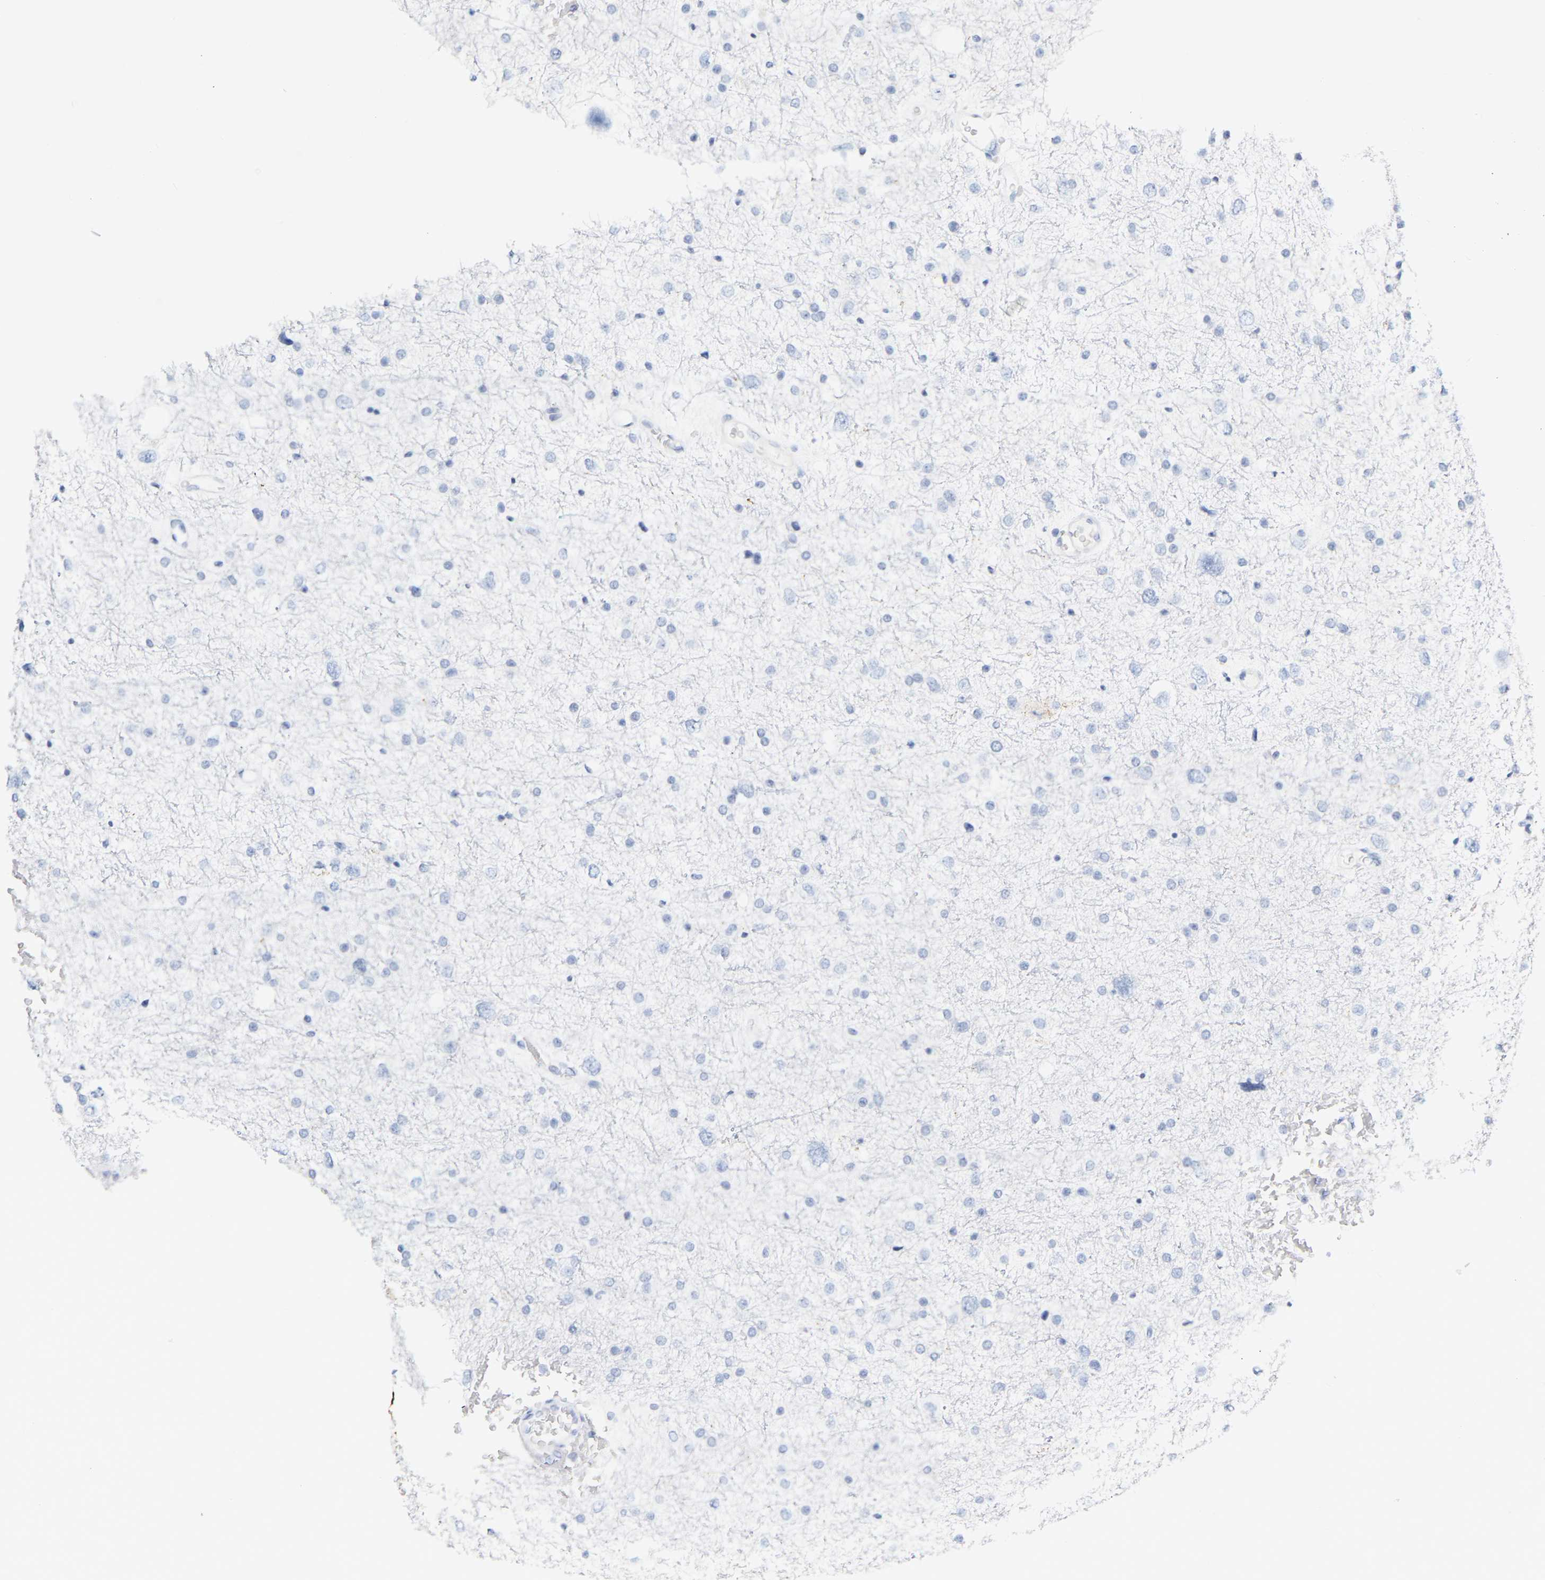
{"staining": {"intensity": "negative", "quantity": "none", "location": "none"}, "tissue": "glioma", "cell_type": "Tumor cells", "image_type": "cancer", "snomed": [{"axis": "morphology", "description": "Glioma, malignant, Low grade"}, {"axis": "topography", "description": "Brain"}], "caption": "A high-resolution micrograph shows IHC staining of glioma, which displays no significant expression in tumor cells.", "gene": "GNAS", "patient": {"sex": "female", "age": 37}}